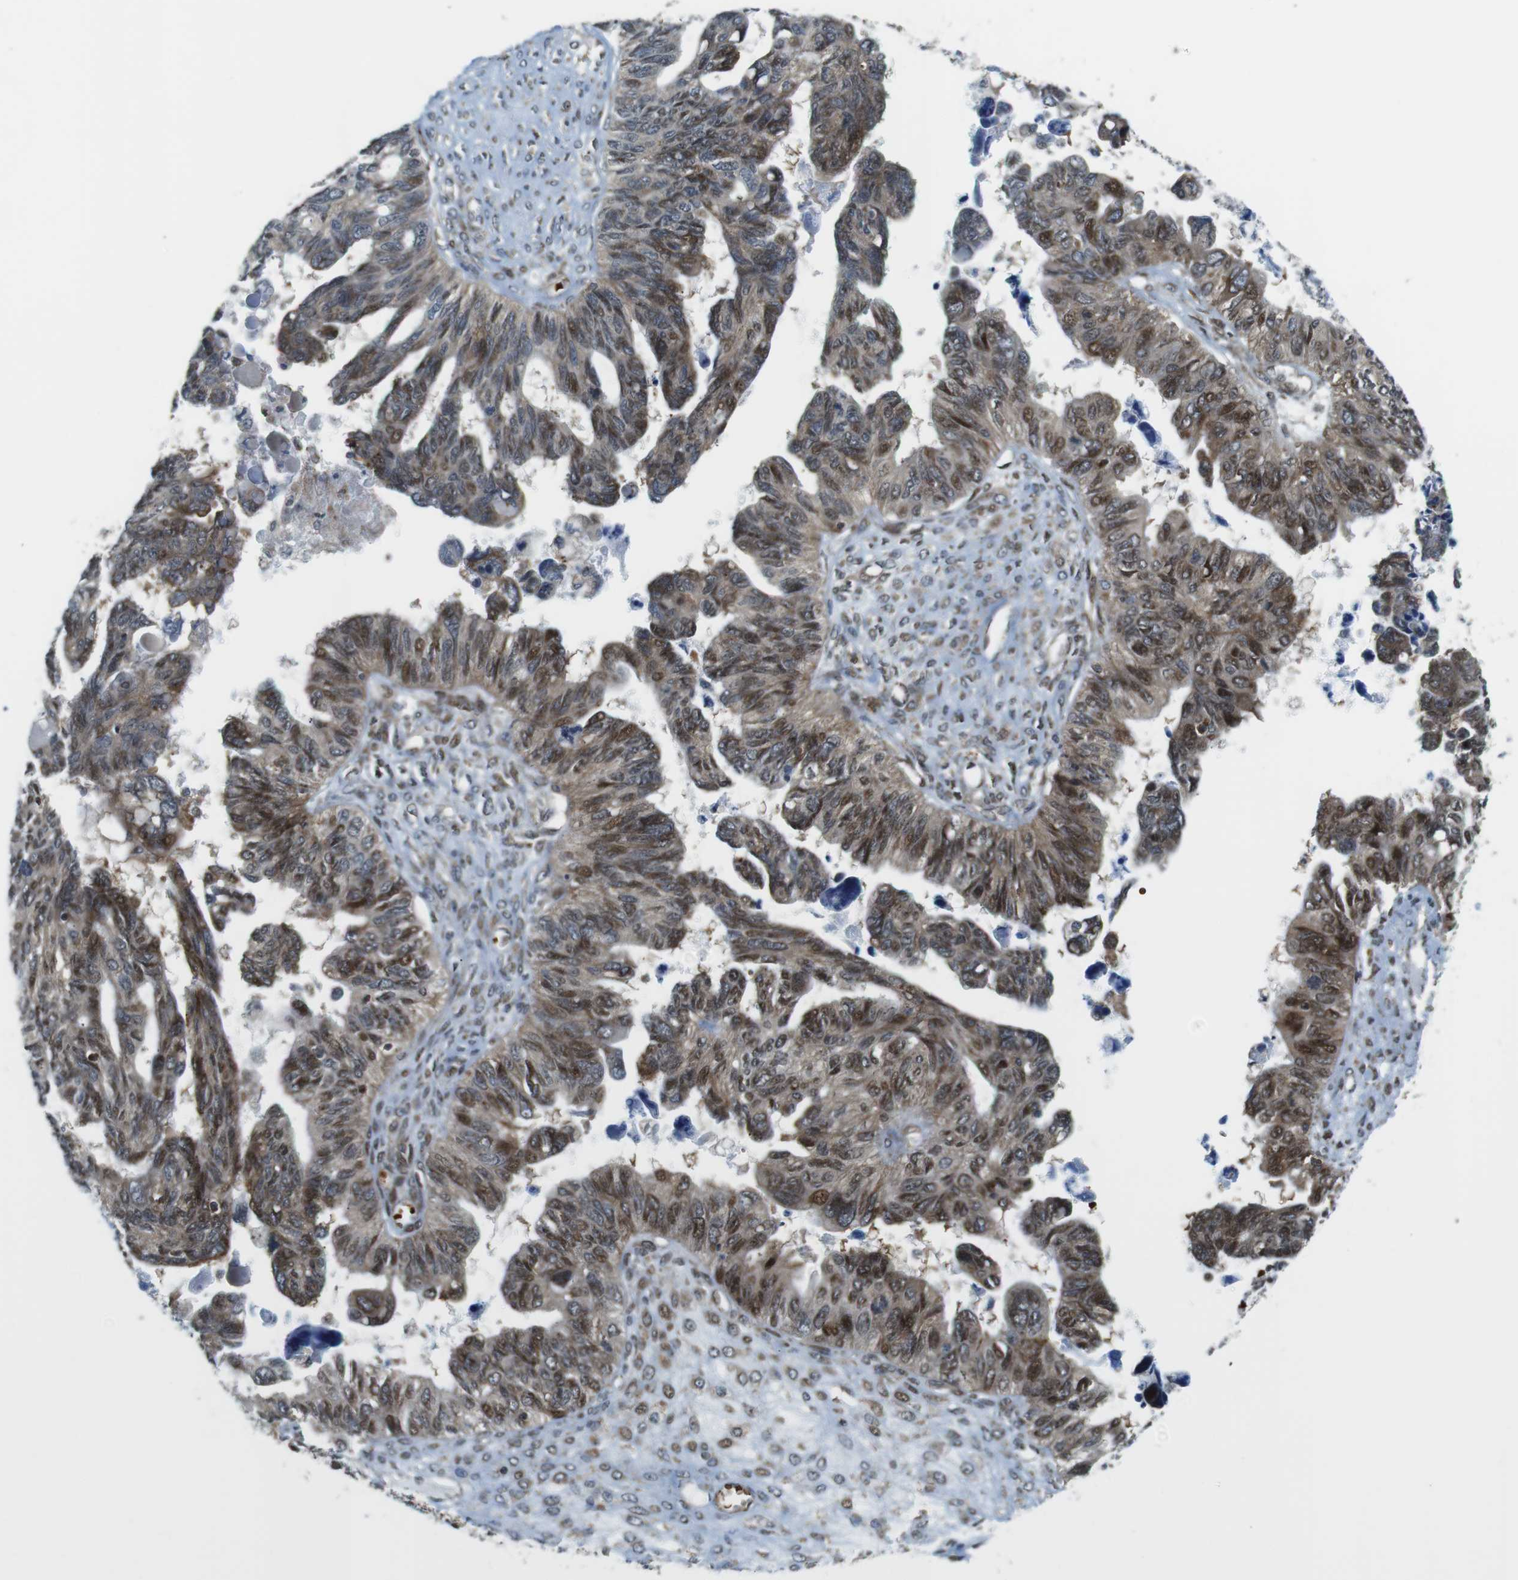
{"staining": {"intensity": "moderate", "quantity": ">75%", "location": "cytoplasmic/membranous,nuclear"}, "tissue": "ovarian cancer", "cell_type": "Tumor cells", "image_type": "cancer", "snomed": [{"axis": "morphology", "description": "Cystadenocarcinoma, serous, NOS"}, {"axis": "topography", "description": "Ovary"}], "caption": "DAB immunohistochemical staining of human ovarian serous cystadenocarcinoma displays moderate cytoplasmic/membranous and nuclear protein expression in approximately >75% of tumor cells.", "gene": "CUL7", "patient": {"sex": "female", "age": 79}}